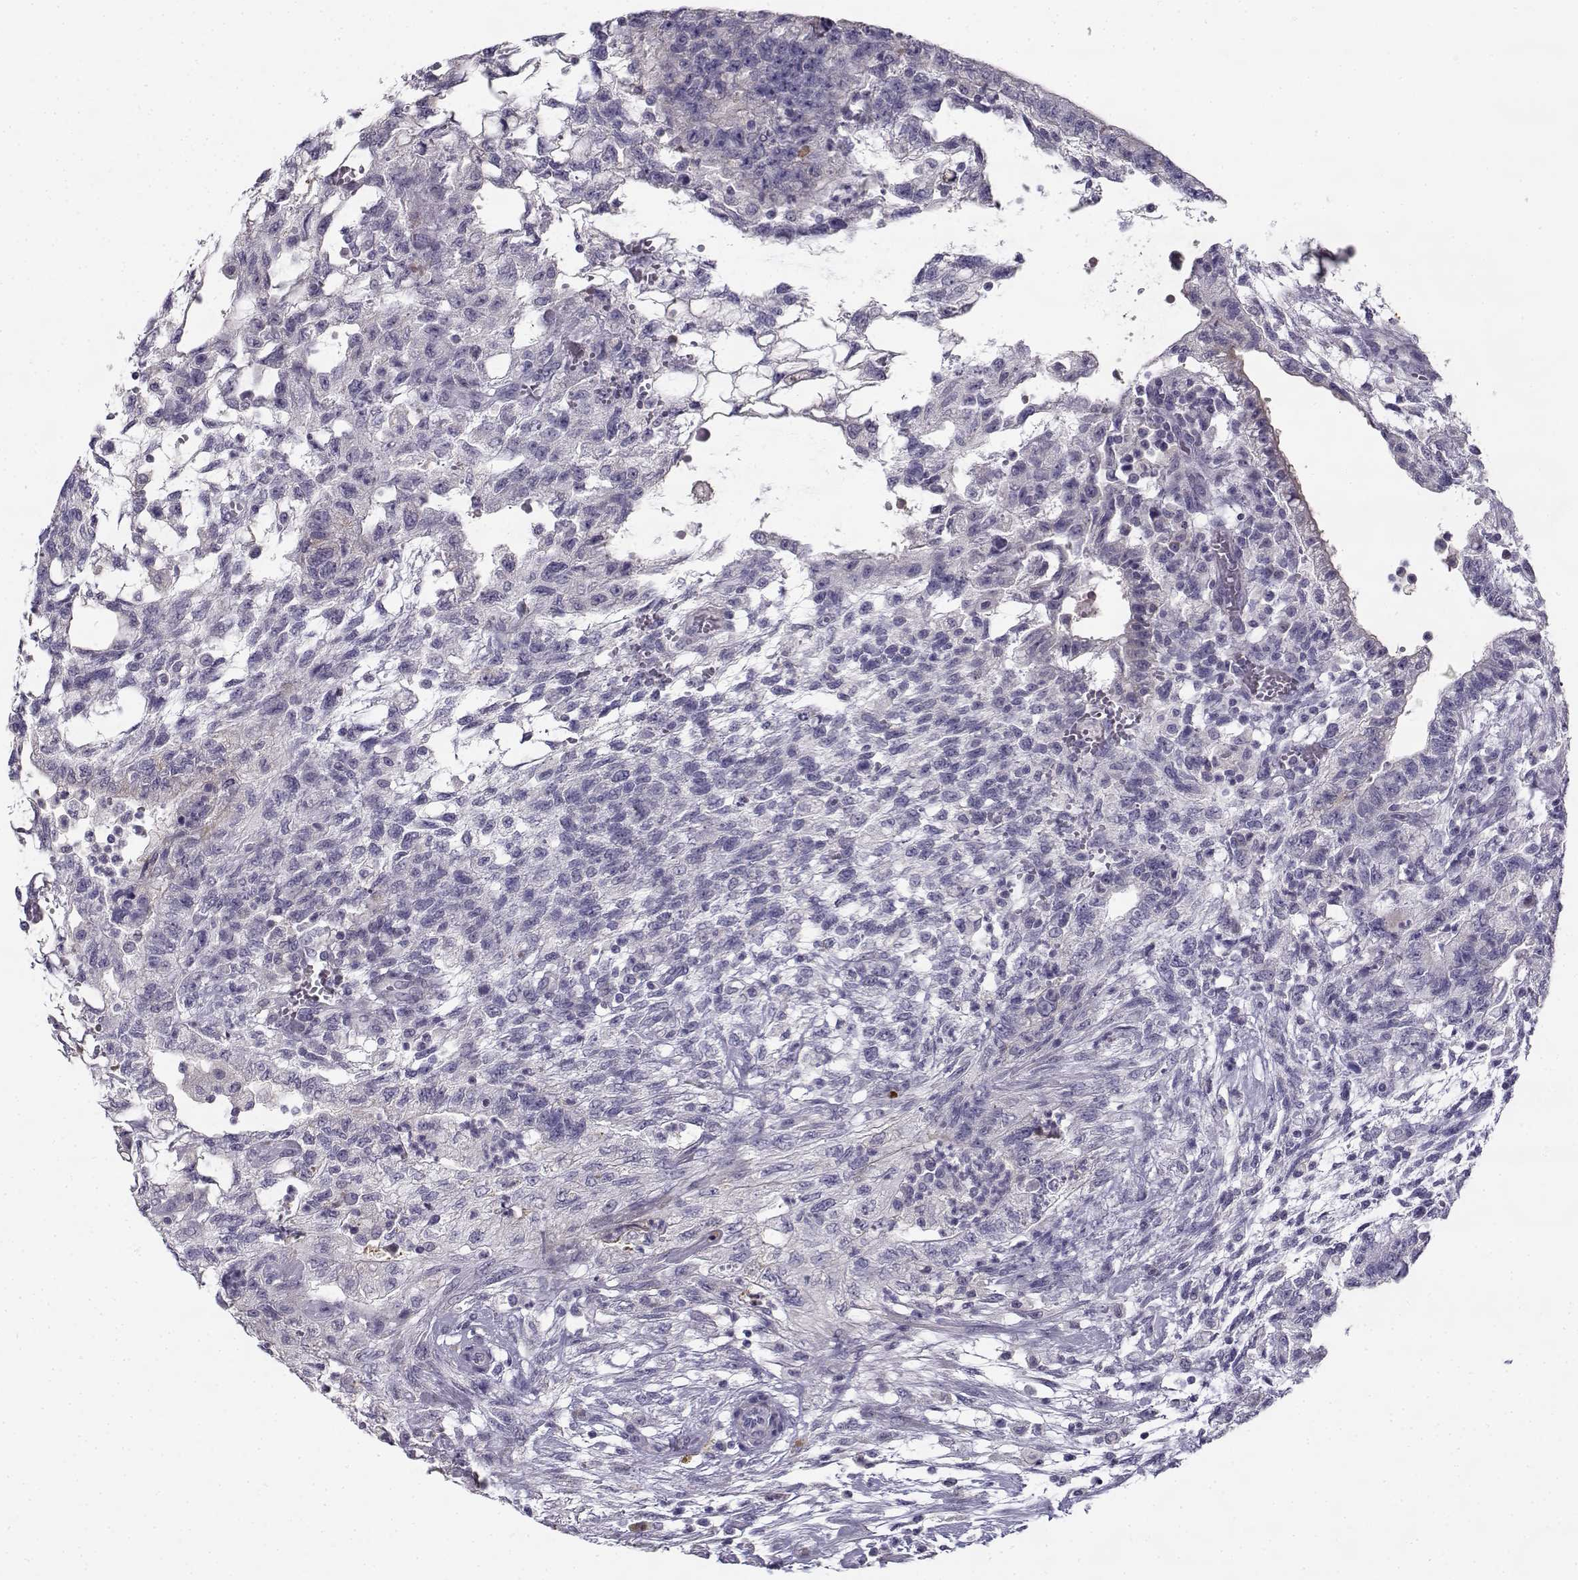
{"staining": {"intensity": "negative", "quantity": "none", "location": "none"}, "tissue": "testis cancer", "cell_type": "Tumor cells", "image_type": "cancer", "snomed": [{"axis": "morphology", "description": "Carcinoma, Embryonal, NOS"}, {"axis": "topography", "description": "Testis"}], "caption": "High power microscopy histopathology image of an IHC micrograph of embryonal carcinoma (testis), revealing no significant expression in tumor cells.", "gene": "CREB3L3", "patient": {"sex": "male", "age": 32}}